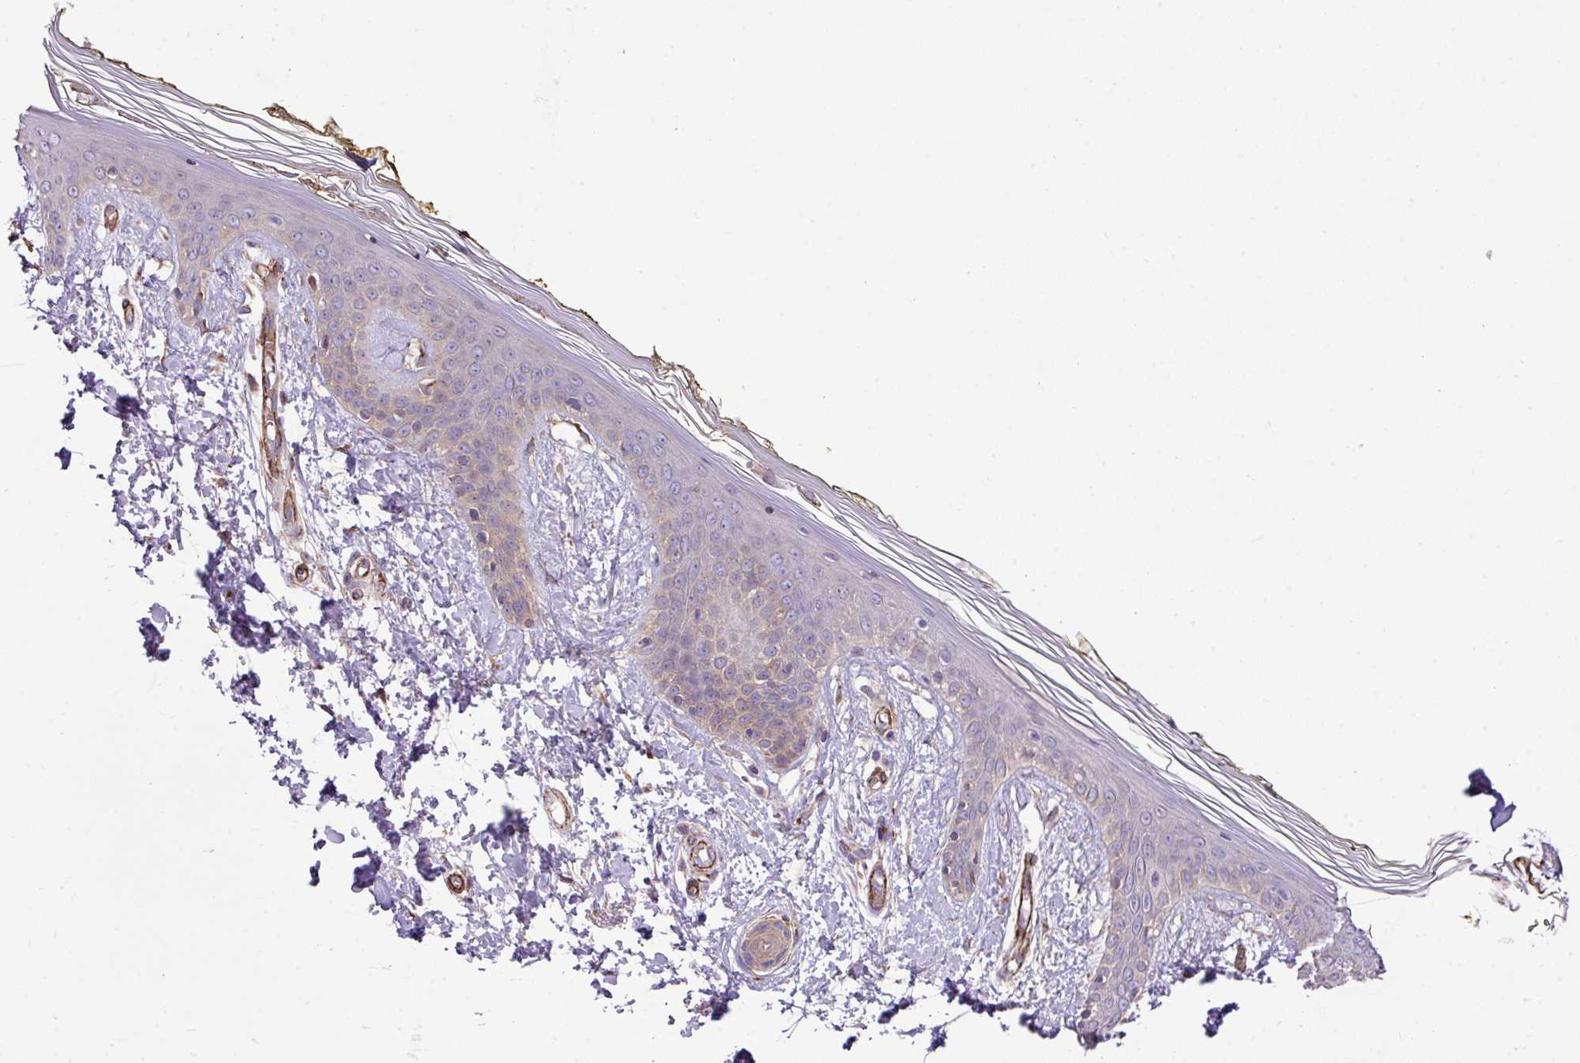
{"staining": {"intensity": "moderate", "quantity": ">75%", "location": "cytoplasmic/membranous"}, "tissue": "skin", "cell_type": "Fibroblasts", "image_type": "normal", "snomed": [{"axis": "morphology", "description": "Normal tissue, NOS"}, {"axis": "topography", "description": "Skin"}], "caption": "Benign skin shows moderate cytoplasmic/membranous expression in approximately >75% of fibroblasts The staining was performed using DAB (3,3'-diaminobenzidine), with brown indicating positive protein expression. Nuclei are stained blue with hematoxylin..", "gene": "FAM47E", "patient": {"sex": "female", "age": 34}}